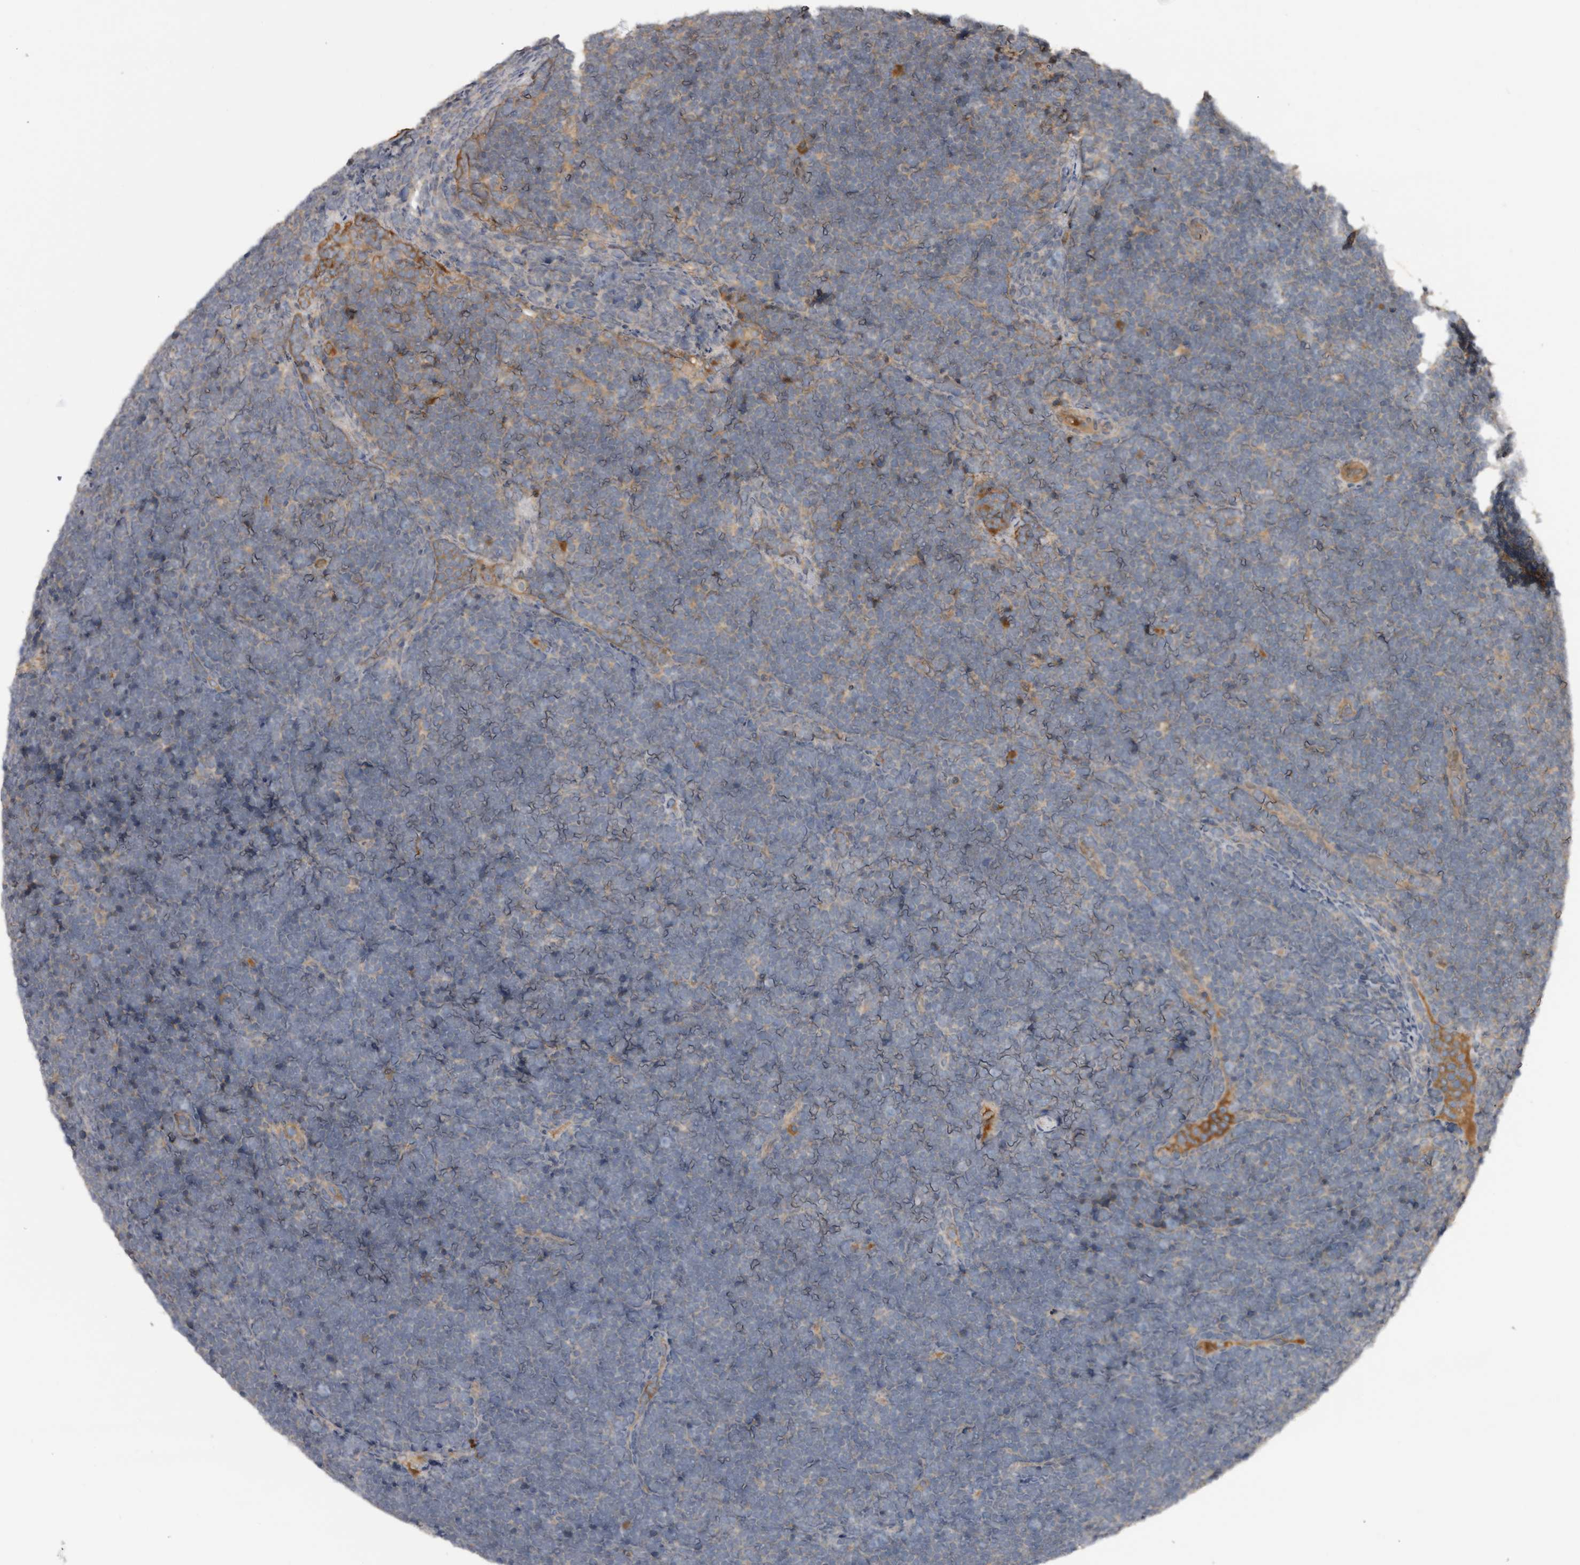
{"staining": {"intensity": "negative", "quantity": "none", "location": "none"}, "tissue": "lymphoma", "cell_type": "Tumor cells", "image_type": "cancer", "snomed": [{"axis": "morphology", "description": "Malignant lymphoma, non-Hodgkin's type, High grade"}, {"axis": "topography", "description": "Lymph node"}], "caption": "Tumor cells show no significant protein positivity in malignant lymphoma, non-Hodgkin's type (high-grade).", "gene": "DNAJB4", "patient": {"sex": "male", "age": 13}}